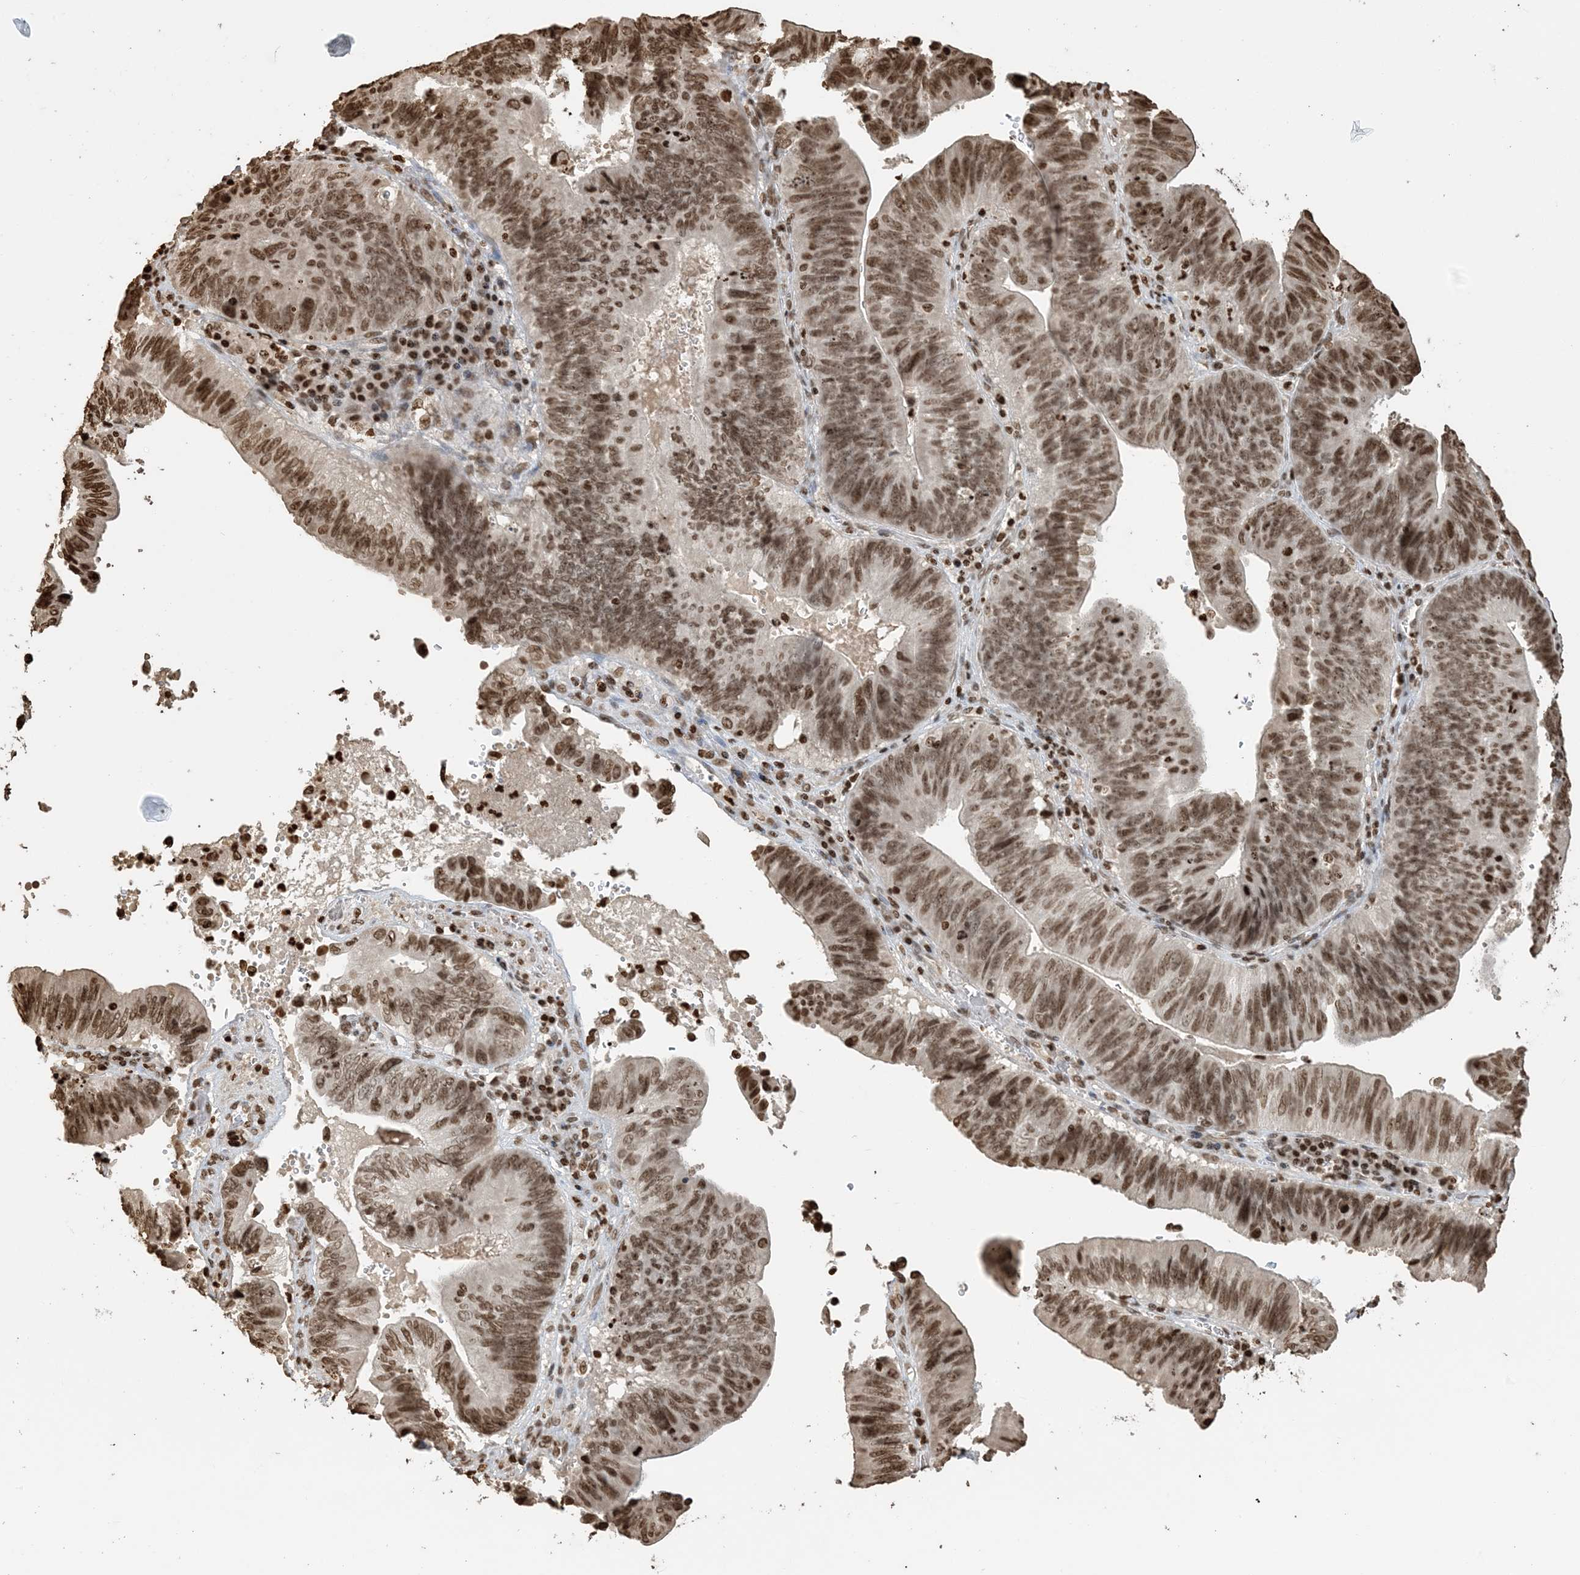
{"staining": {"intensity": "moderate", "quantity": ">75%", "location": "nuclear"}, "tissue": "pancreatic cancer", "cell_type": "Tumor cells", "image_type": "cancer", "snomed": [{"axis": "morphology", "description": "Adenocarcinoma, NOS"}, {"axis": "topography", "description": "Pancreas"}], "caption": "Pancreatic cancer (adenocarcinoma) was stained to show a protein in brown. There is medium levels of moderate nuclear expression in approximately >75% of tumor cells.", "gene": "H3-3B", "patient": {"sex": "male", "age": 63}}